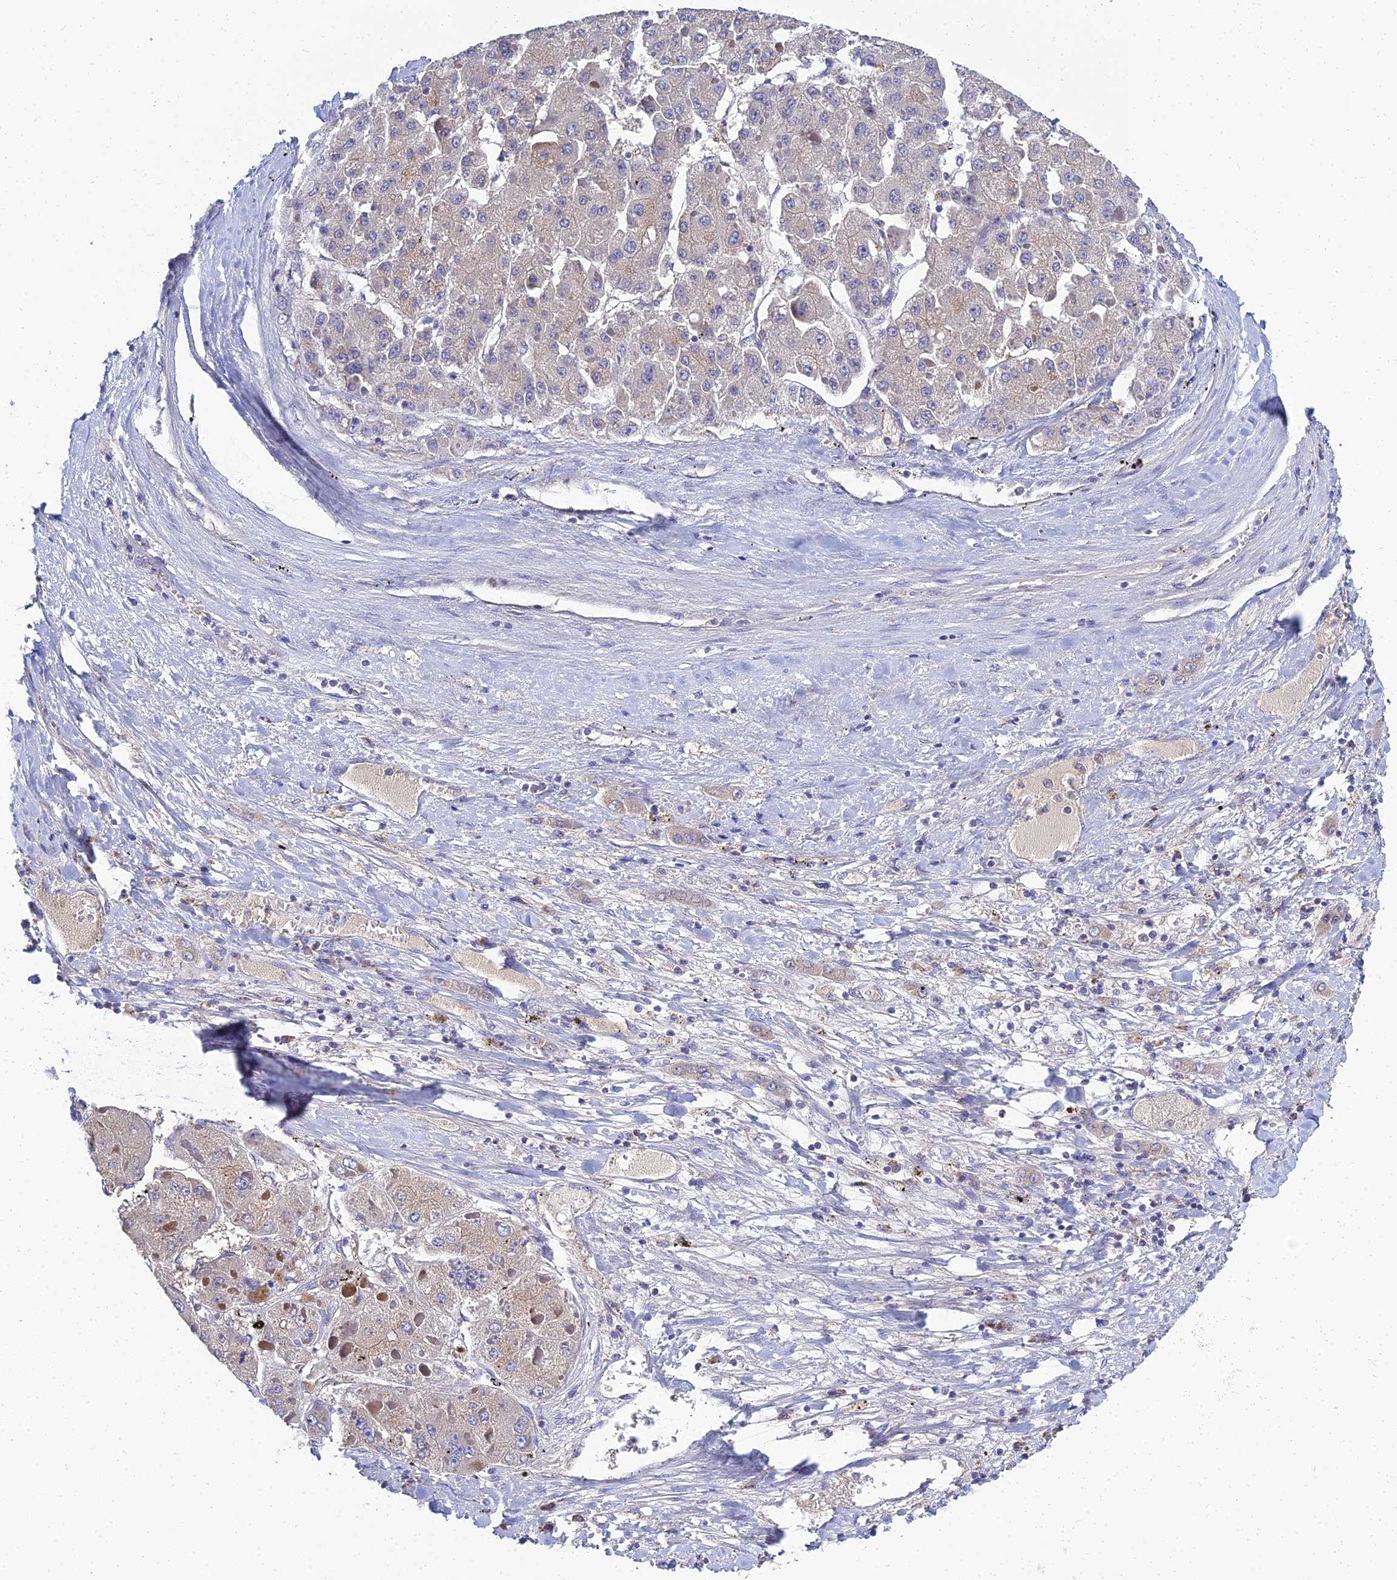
{"staining": {"intensity": "weak", "quantity": "<25%", "location": "cytoplasmic/membranous"}, "tissue": "liver cancer", "cell_type": "Tumor cells", "image_type": "cancer", "snomed": [{"axis": "morphology", "description": "Carcinoma, Hepatocellular, NOS"}, {"axis": "topography", "description": "Liver"}], "caption": "Histopathology image shows no significant protein staining in tumor cells of liver cancer.", "gene": "NPY", "patient": {"sex": "female", "age": 73}}